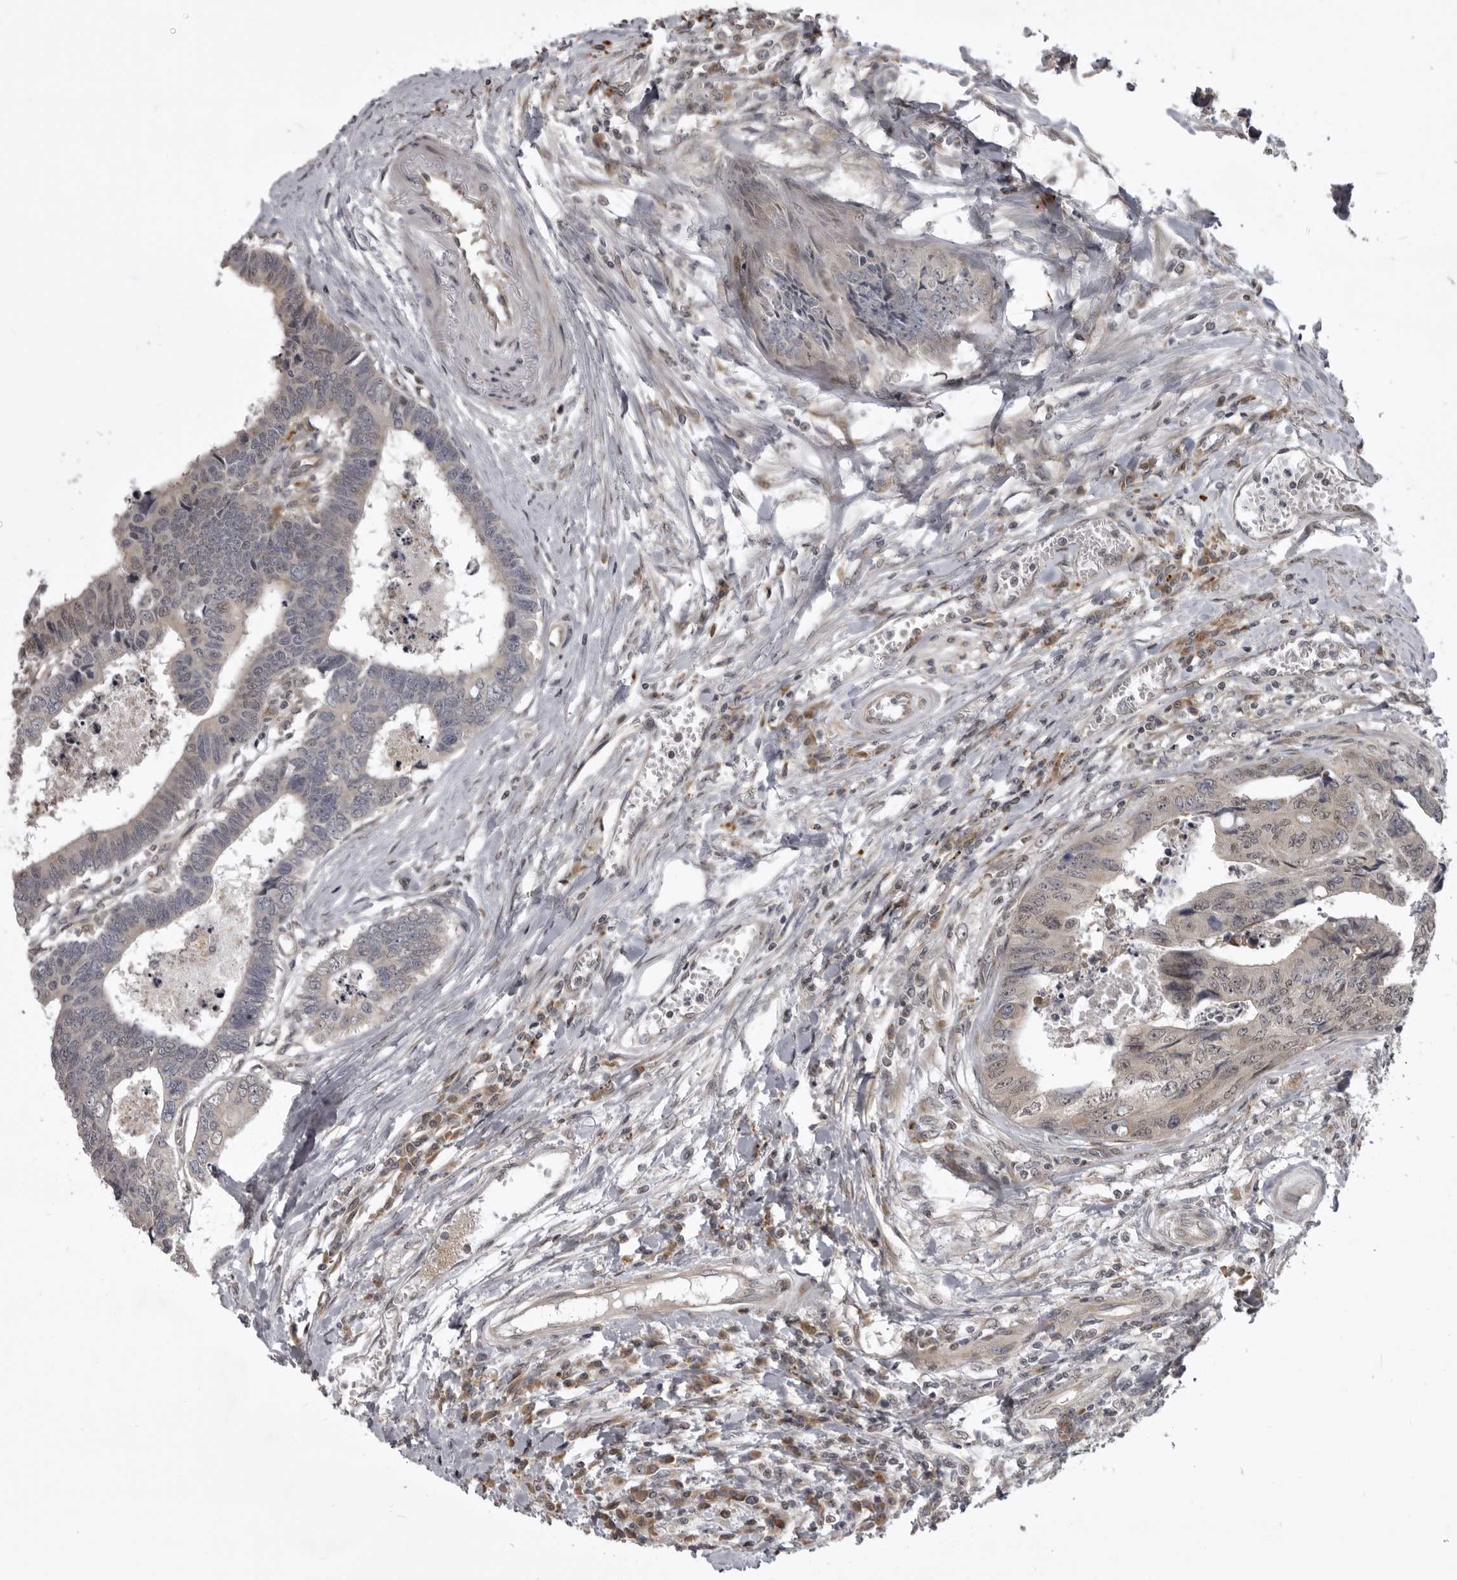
{"staining": {"intensity": "weak", "quantity": "<25%", "location": "cytoplasmic/membranous,nuclear"}, "tissue": "colorectal cancer", "cell_type": "Tumor cells", "image_type": "cancer", "snomed": [{"axis": "morphology", "description": "Adenocarcinoma, NOS"}, {"axis": "topography", "description": "Rectum"}], "caption": "Tumor cells are negative for protein expression in human colorectal adenocarcinoma. Brightfield microscopy of immunohistochemistry (IHC) stained with DAB (3,3'-diaminobenzidine) (brown) and hematoxylin (blue), captured at high magnification.", "gene": "C1orf109", "patient": {"sex": "male", "age": 84}}